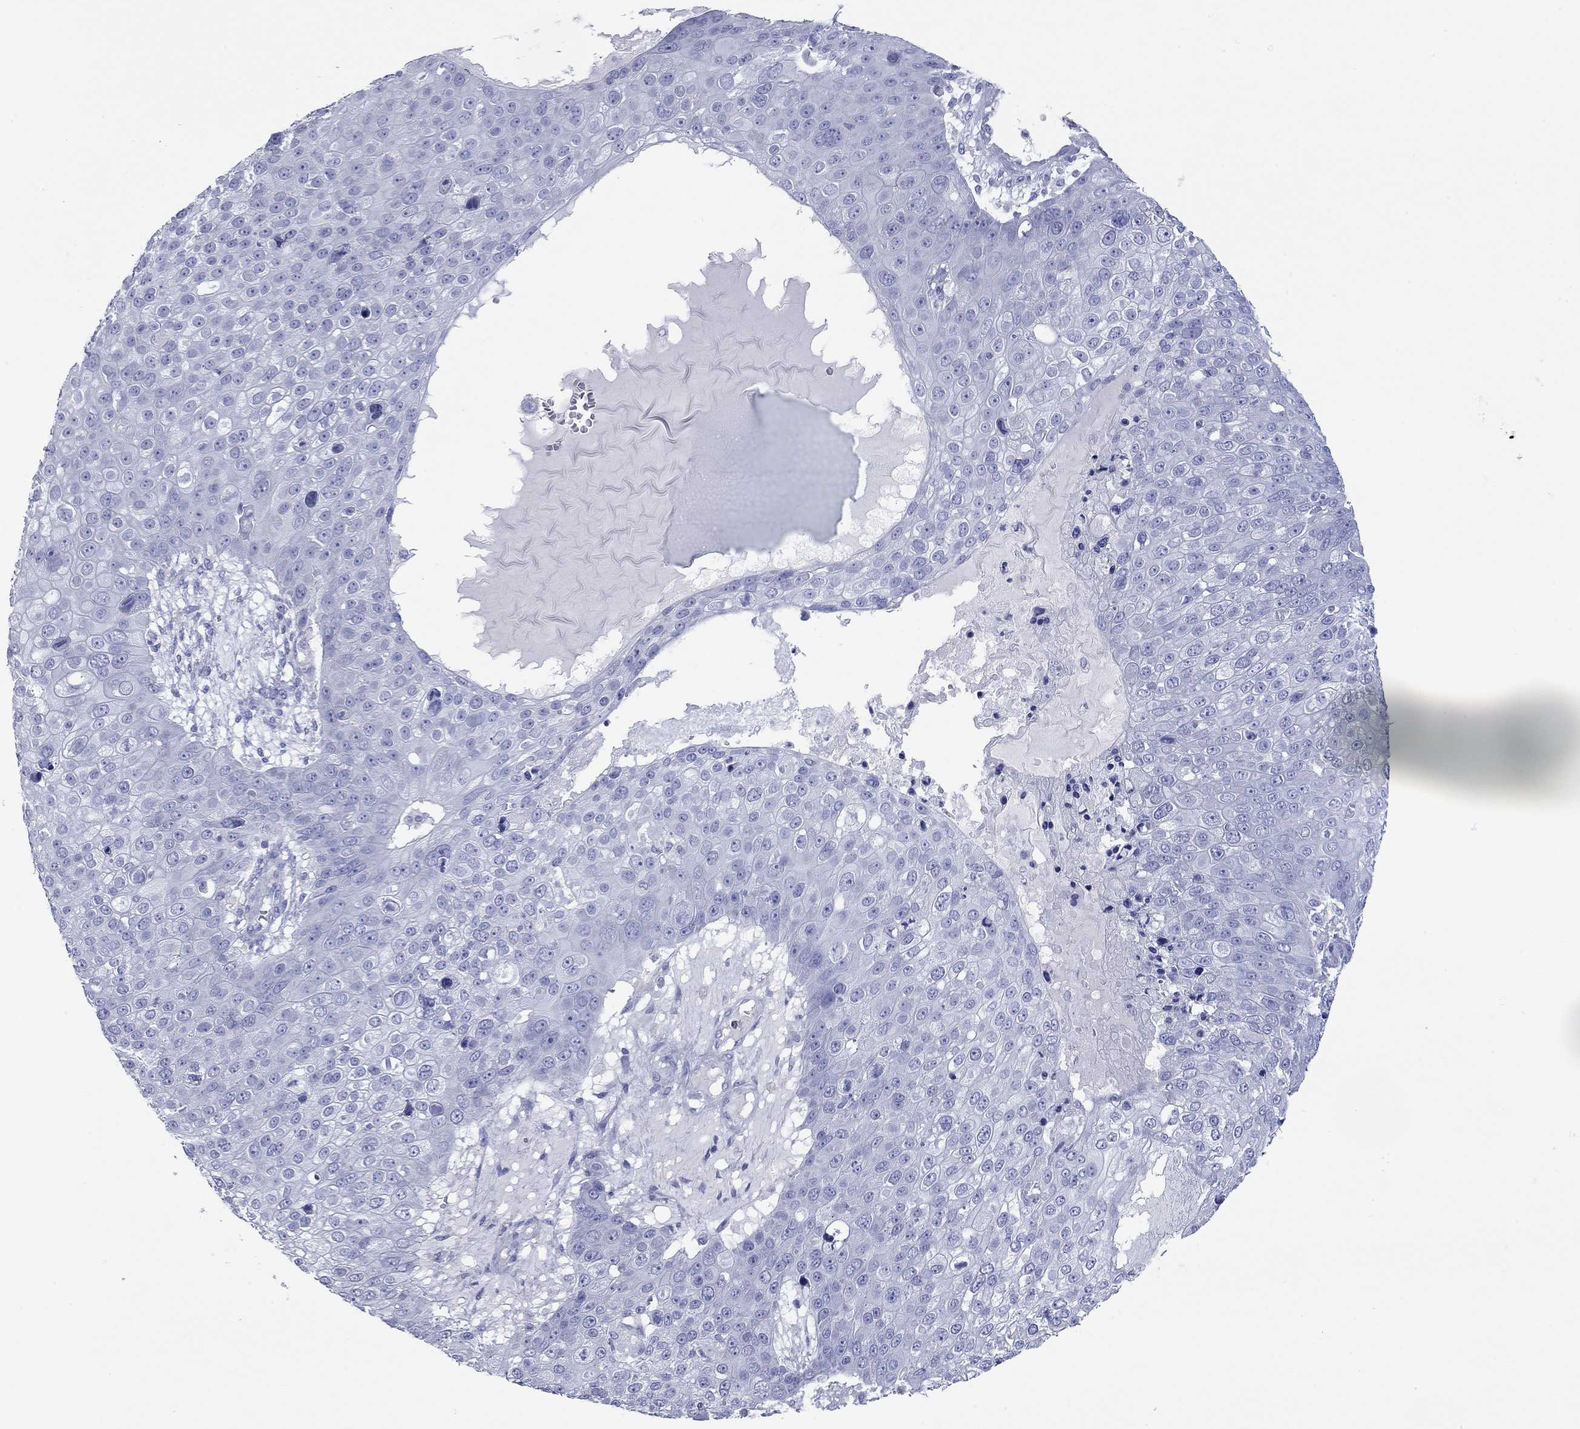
{"staining": {"intensity": "negative", "quantity": "none", "location": "none"}, "tissue": "skin cancer", "cell_type": "Tumor cells", "image_type": "cancer", "snomed": [{"axis": "morphology", "description": "Squamous cell carcinoma, NOS"}, {"axis": "topography", "description": "Skin"}], "caption": "Immunohistochemistry histopathology image of neoplastic tissue: skin cancer (squamous cell carcinoma) stained with DAB shows no significant protein expression in tumor cells.", "gene": "ACTL7B", "patient": {"sex": "male", "age": 71}}